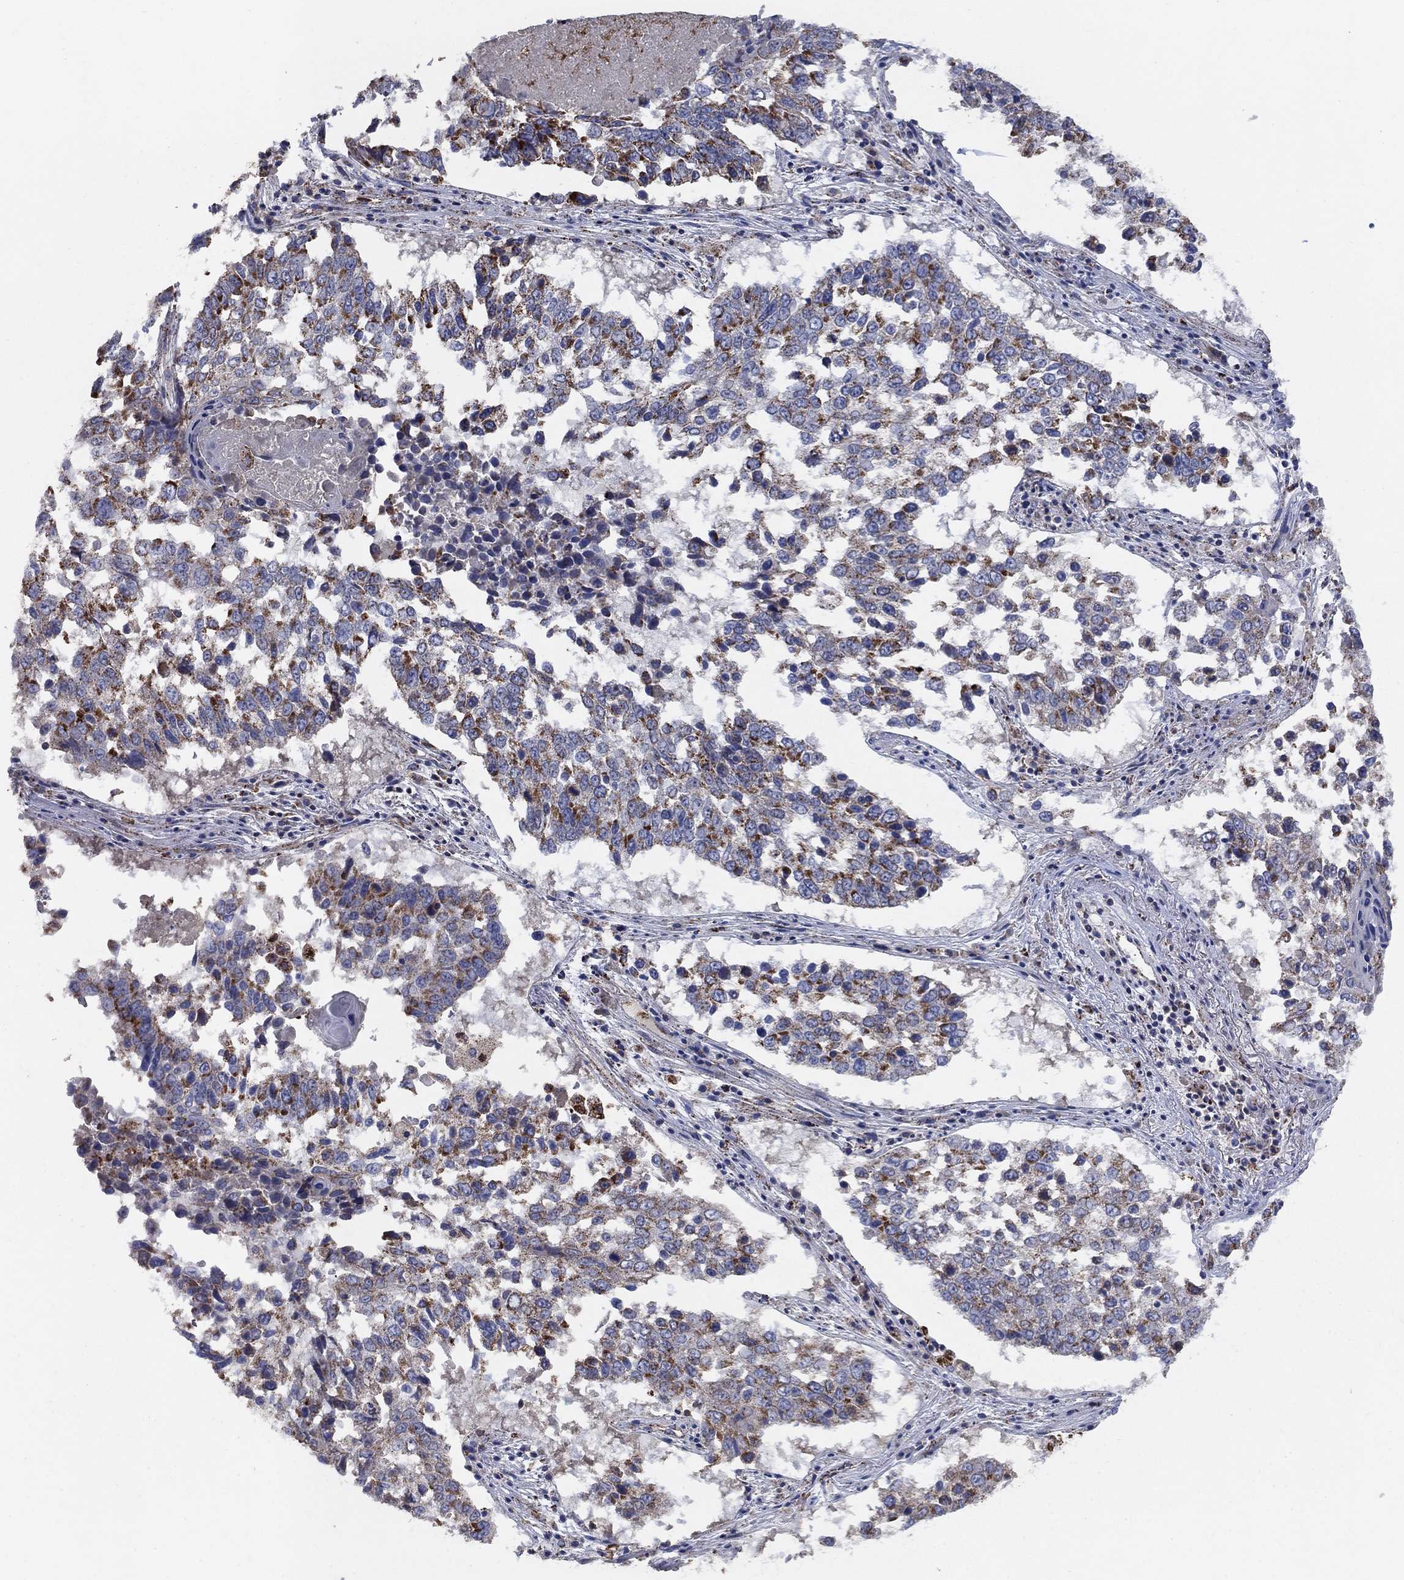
{"staining": {"intensity": "moderate", "quantity": "25%-75%", "location": "cytoplasmic/membranous"}, "tissue": "lung cancer", "cell_type": "Tumor cells", "image_type": "cancer", "snomed": [{"axis": "morphology", "description": "Squamous cell carcinoma, NOS"}, {"axis": "topography", "description": "Lung"}], "caption": "A medium amount of moderate cytoplasmic/membranous expression is appreciated in approximately 25%-75% of tumor cells in lung squamous cell carcinoma tissue.", "gene": "PNPLA2", "patient": {"sex": "male", "age": 82}}